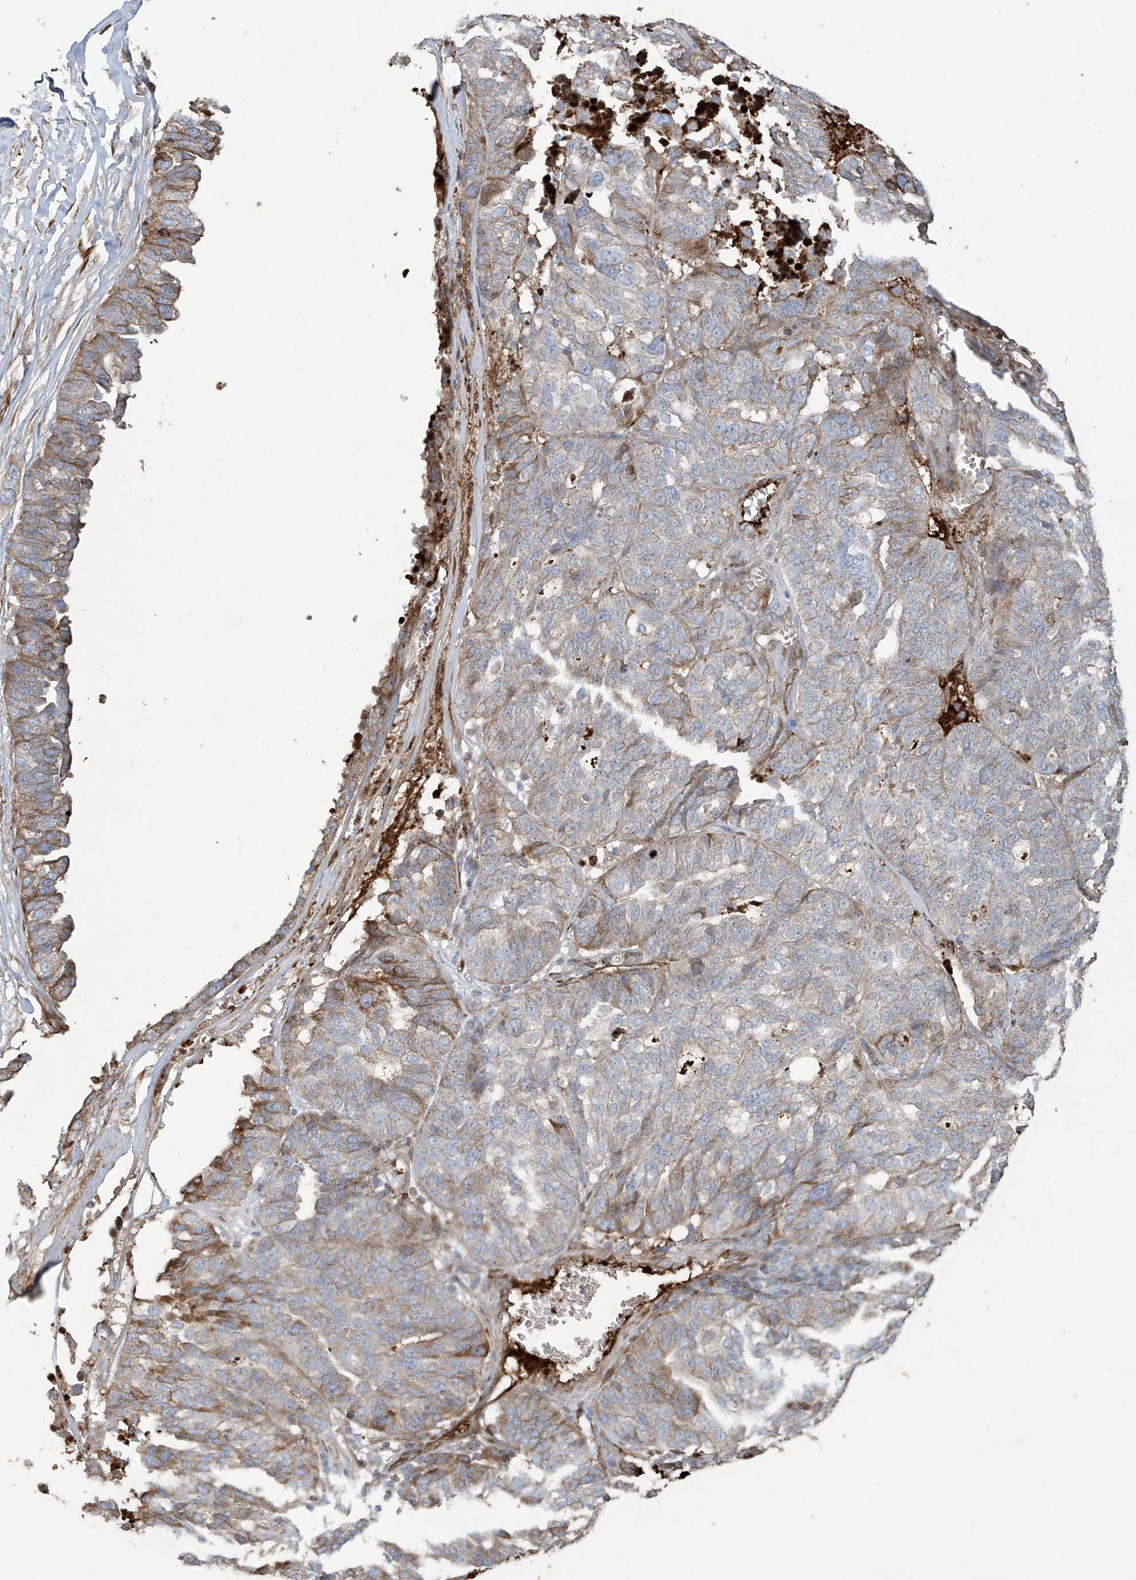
{"staining": {"intensity": "moderate", "quantity": "25%-75%", "location": "cytoplasmic/membranous"}, "tissue": "ovarian cancer", "cell_type": "Tumor cells", "image_type": "cancer", "snomed": [{"axis": "morphology", "description": "Cystadenocarcinoma, serous, NOS"}, {"axis": "topography", "description": "Ovary"}], "caption": "Protein expression analysis of ovarian cancer shows moderate cytoplasmic/membranous staining in approximately 25%-75% of tumor cells. (brown staining indicates protein expression, while blue staining denotes nuclei).", "gene": "ABTB1", "patient": {"sex": "female", "age": 59}}